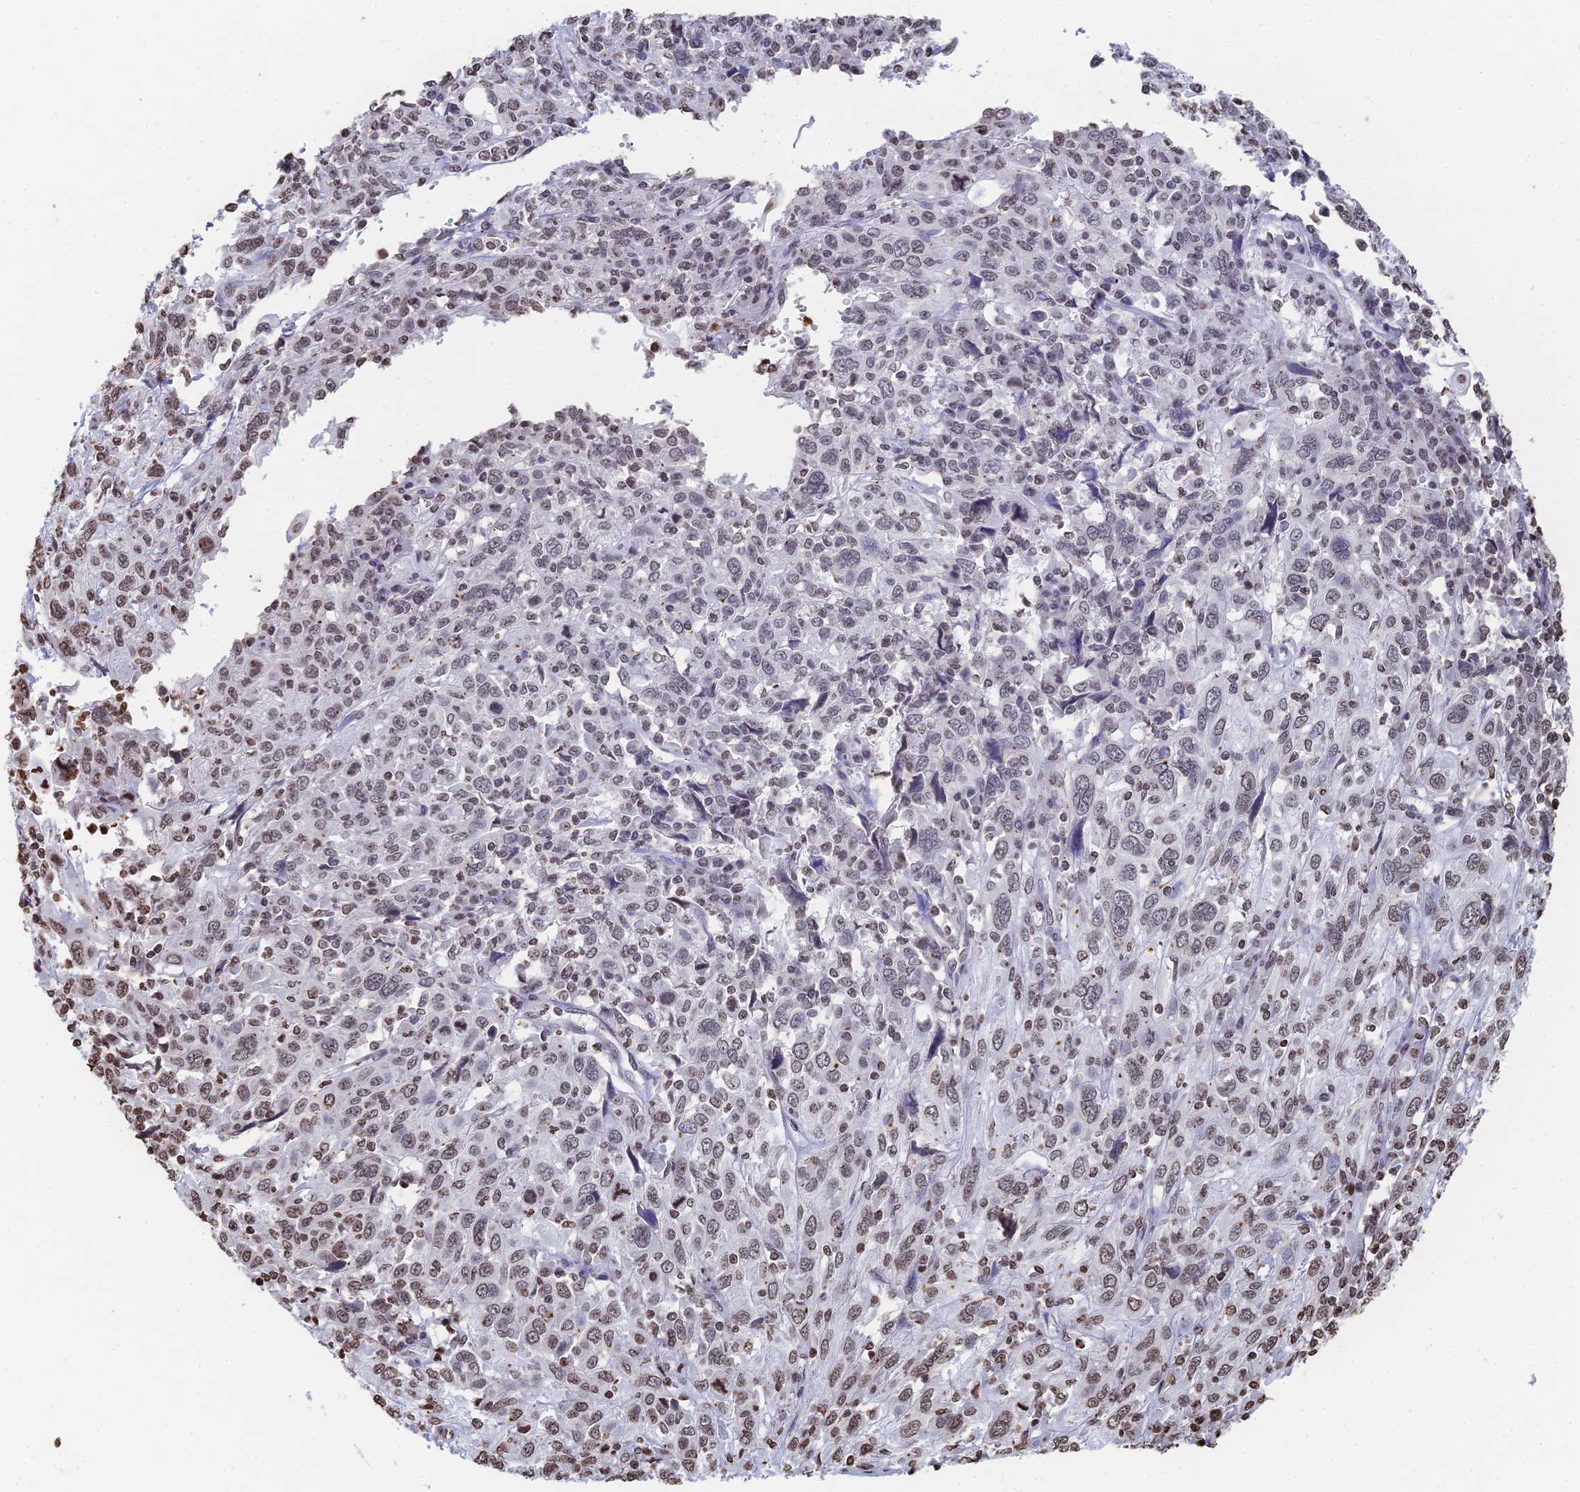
{"staining": {"intensity": "weak", "quantity": "25%-75%", "location": "nuclear"}, "tissue": "cervical cancer", "cell_type": "Tumor cells", "image_type": "cancer", "snomed": [{"axis": "morphology", "description": "Squamous cell carcinoma, NOS"}, {"axis": "topography", "description": "Cervix"}], "caption": "DAB (3,3'-diaminobenzidine) immunohistochemical staining of human cervical cancer (squamous cell carcinoma) displays weak nuclear protein positivity in about 25%-75% of tumor cells.", "gene": "GBP3", "patient": {"sex": "female", "age": 46}}